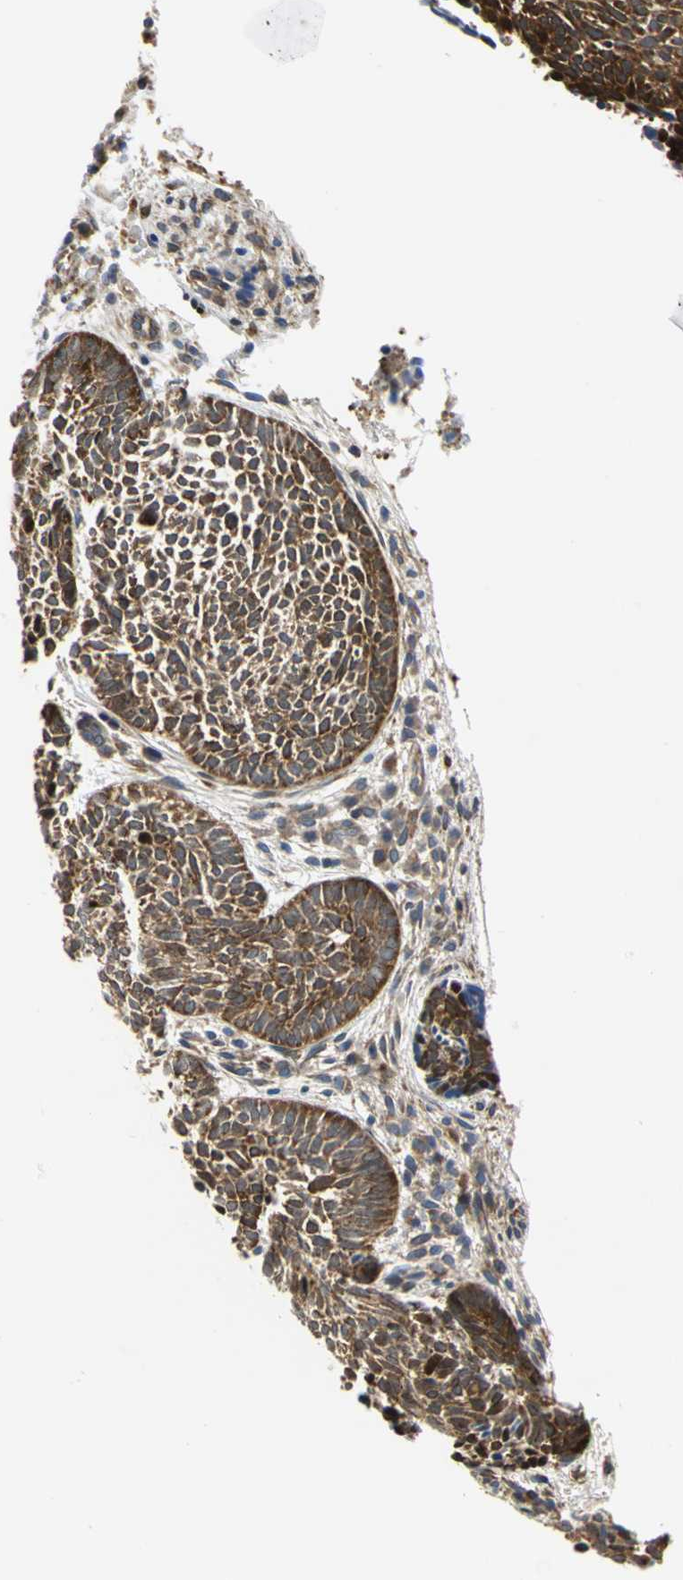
{"staining": {"intensity": "strong", "quantity": ">75%", "location": "cytoplasmic/membranous,nuclear"}, "tissue": "skin cancer", "cell_type": "Tumor cells", "image_type": "cancer", "snomed": [{"axis": "morphology", "description": "Normal tissue, NOS"}, {"axis": "morphology", "description": "Basal cell carcinoma"}, {"axis": "topography", "description": "Skin"}], "caption": "DAB (3,3'-diaminobenzidine) immunohistochemical staining of human skin basal cell carcinoma displays strong cytoplasmic/membranous and nuclear protein staining in about >75% of tumor cells.", "gene": "YBX1", "patient": {"sex": "male", "age": 87}}